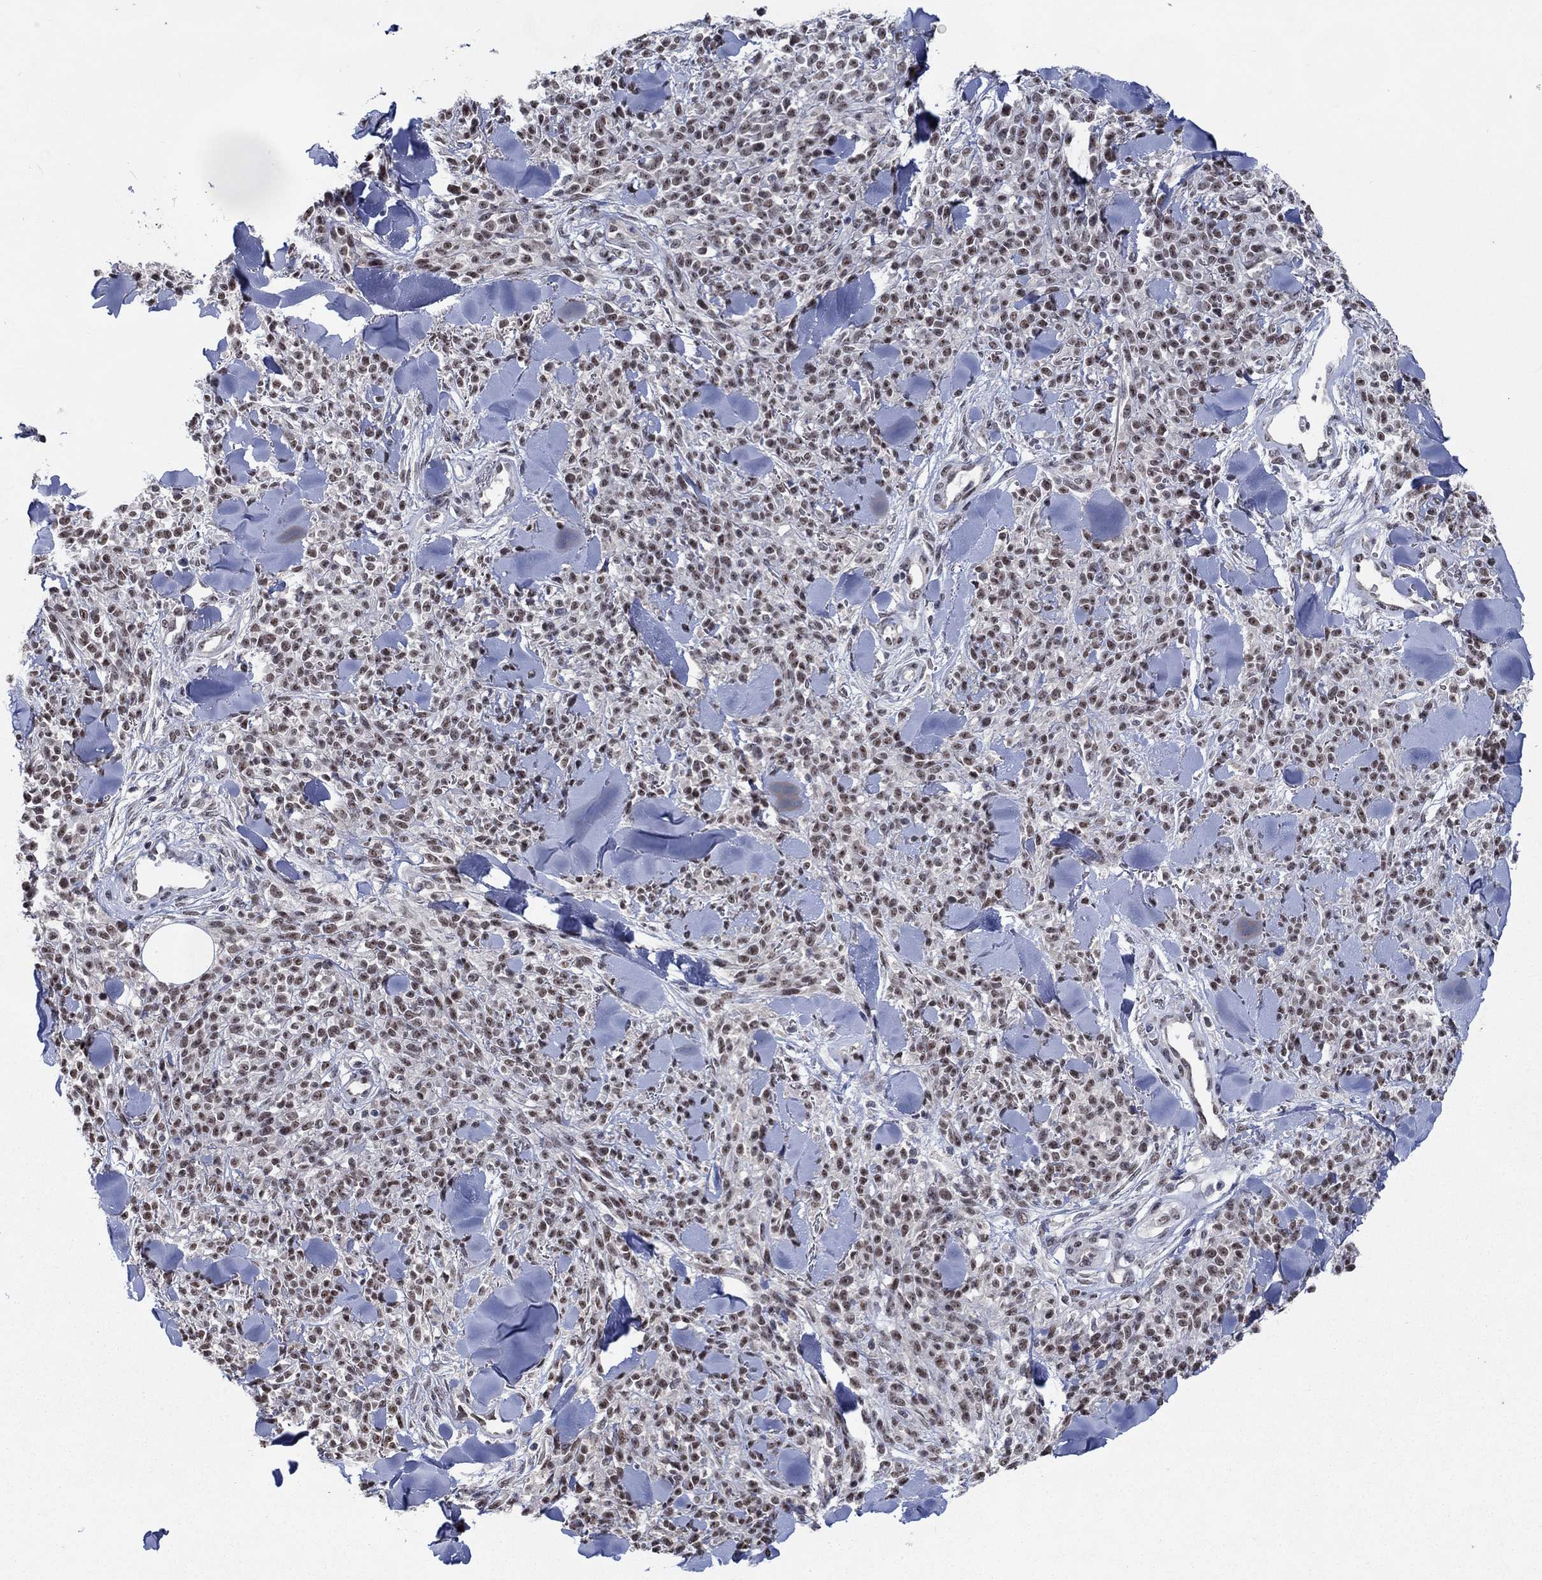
{"staining": {"intensity": "weak", "quantity": "<25%", "location": "nuclear"}, "tissue": "melanoma", "cell_type": "Tumor cells", "image_type": "cancer", "snomed": [{"axis": "morphology", "description": "Malignant melanoma, NOS"}, {"axis": "topography", "description": "Skin"}, {"axis": "topography", "description": "Skin of trunk"}], "caption": "Immunohistochemistry micrograph of human melanoma stained for a protein (brown), which displays no positivity in tumor cells. (DAB immunohistochemistry (IHC), high magnification).", "gene": "HTN1", "patient": {"sex": "male", "age": 74}}